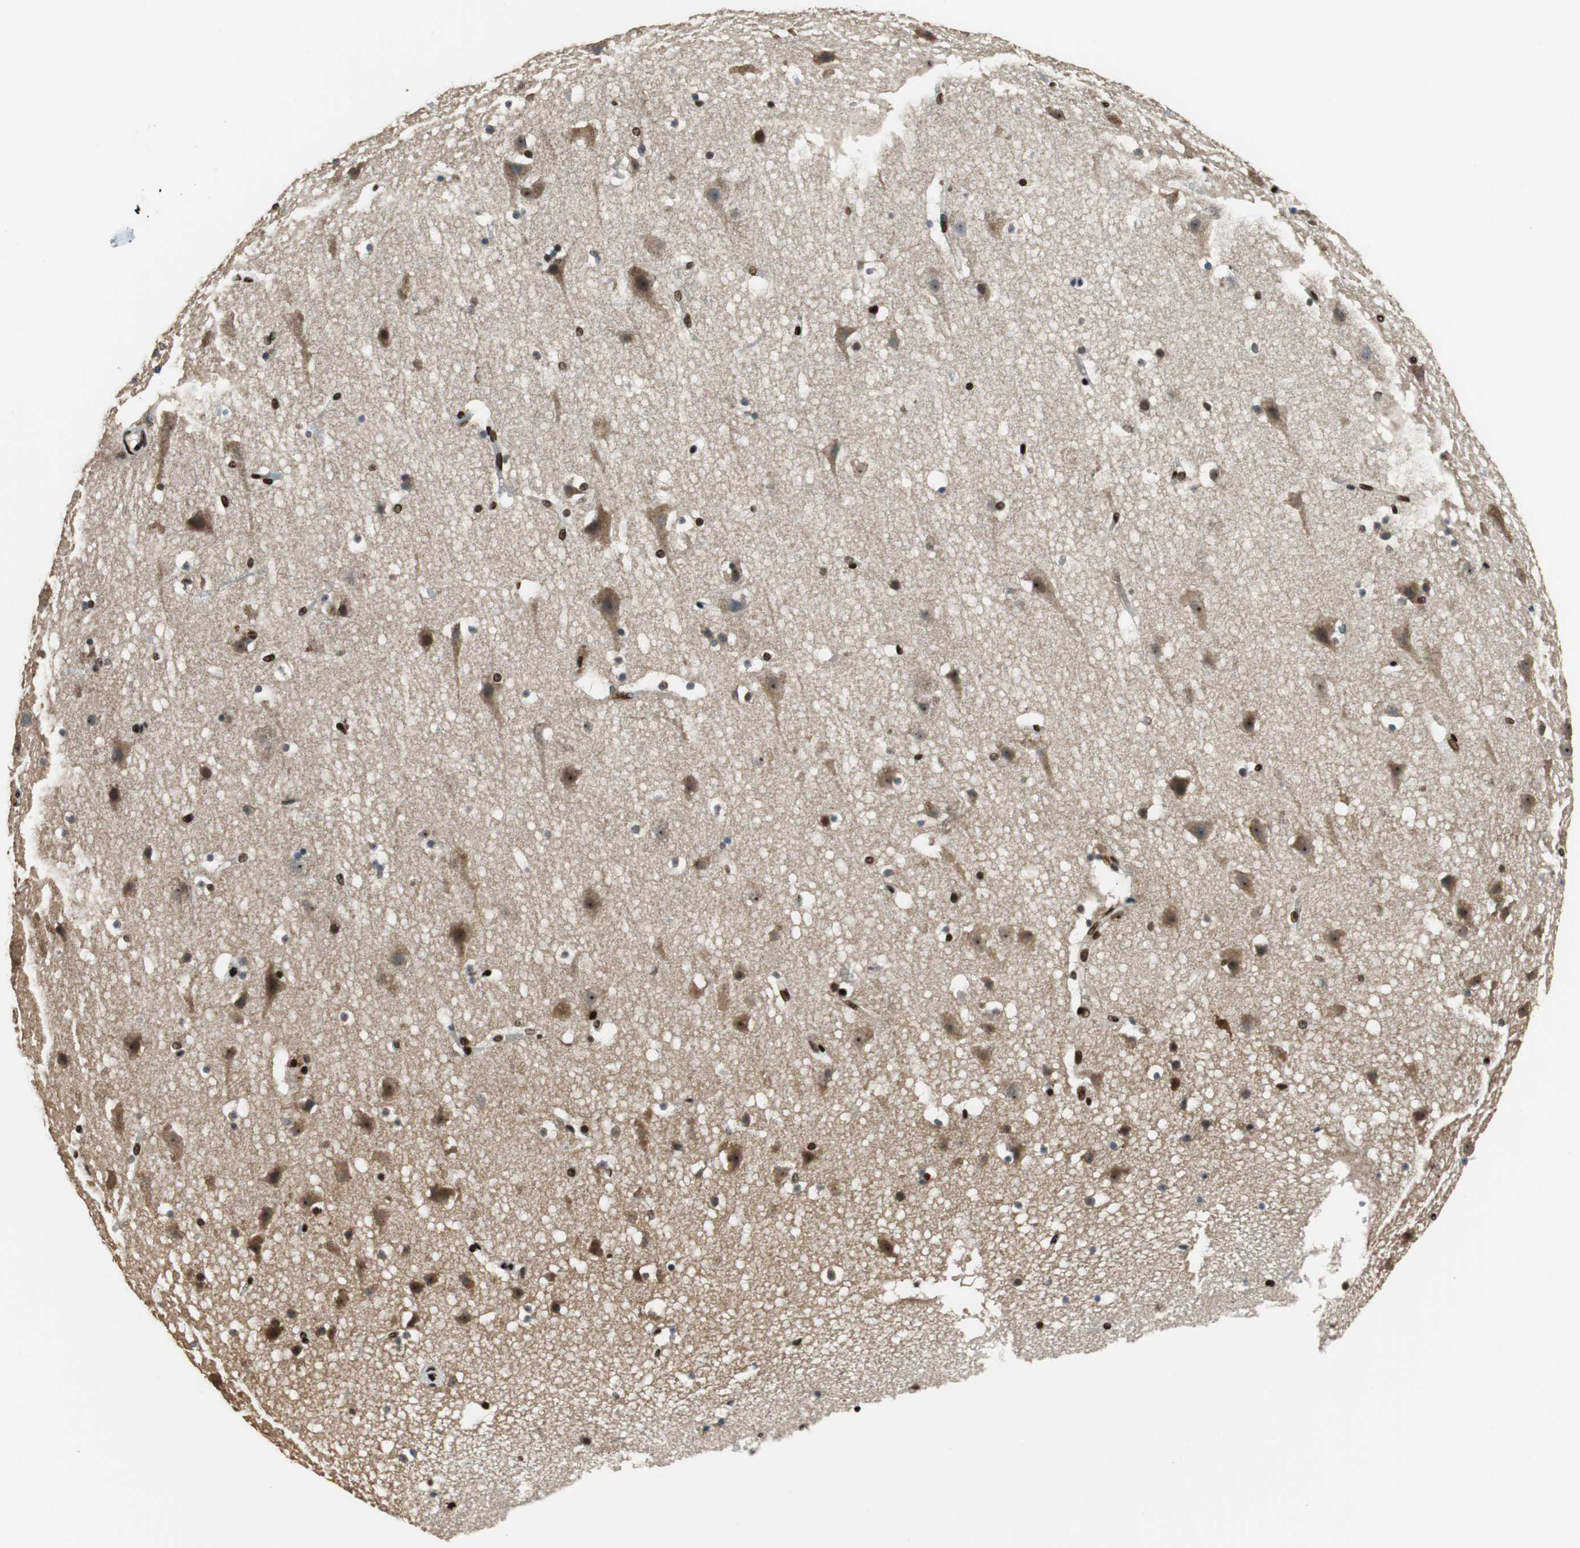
{"staining": {"intensity": "strong", "quantity": ">75%", "location": "nuclear"}, "tissue": "cerebral cortex", "cell_type": "Endothelial cells", "image_type": "normal", "snomed": [{"axis": "morphology", "description": "Normal tissue, NOS"}, {"axis": "topography", "description": "Cerebral cortex"}], "caption": "Brown immunohistochemical staining in benign cerebral cortex shows strong nuclear staining in about >75% of endothelial cells. (Brightfield microscopy of DAB IHC at high magnification).", "gene": "HDAC1", "patient": {"sex": "male", "age": 45}}